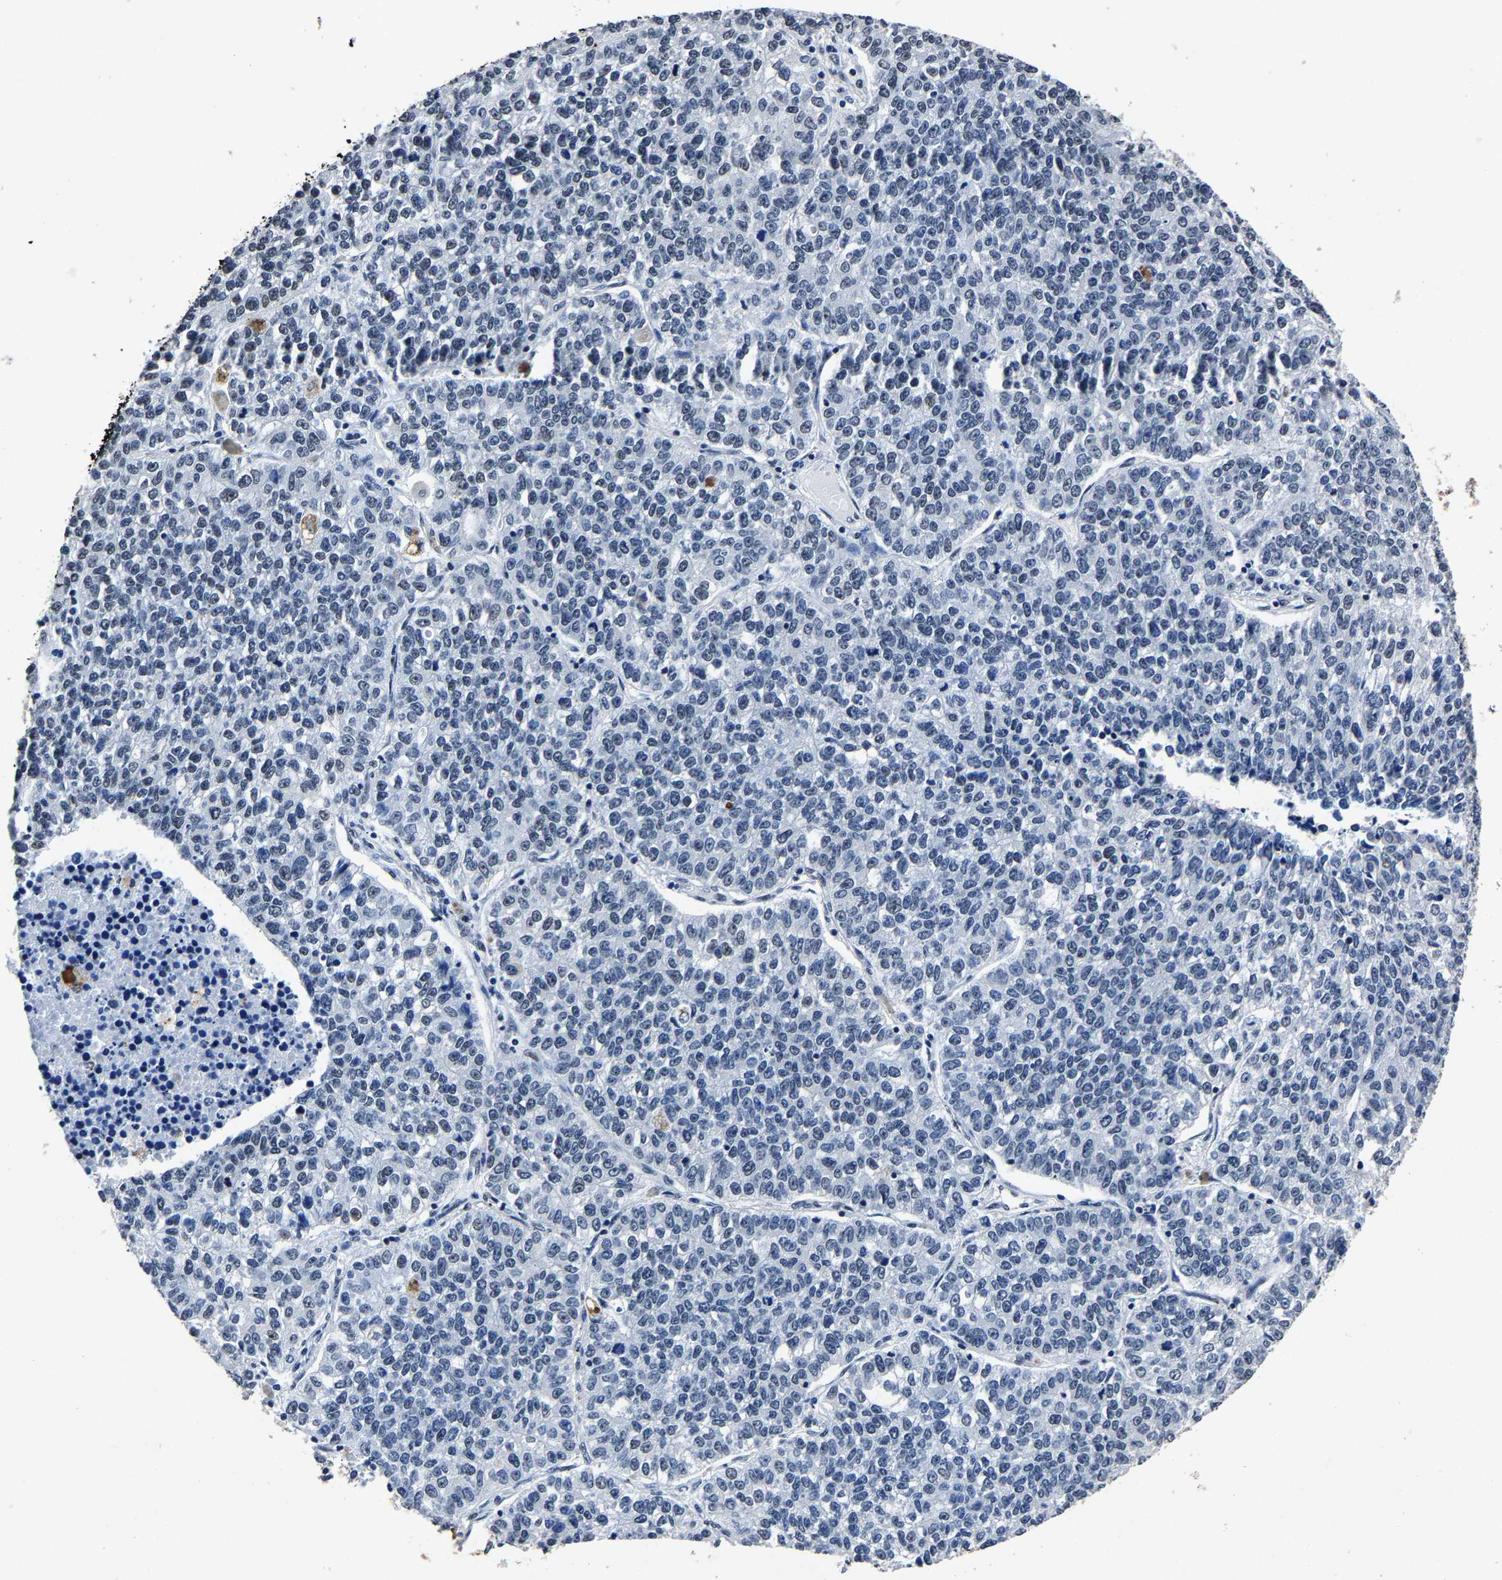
{"staining": {"intensity": "negative", "quantity": "none", "location": "none"}, "tissue": "lung cancer", "cell_type": "Tumor cells", "image_type": "cancer", "snomed": [{"axis": "morphology", "description": "Adenocarcinoma, NOS"}, {"axis": "topography", "description": "Lung"}], "caption": "The micrograph exhibits no staining of tumor cells in lung adenocarcinoma.", "gene": "RBM45", "patient": {"sex": "male", "age": 49}}